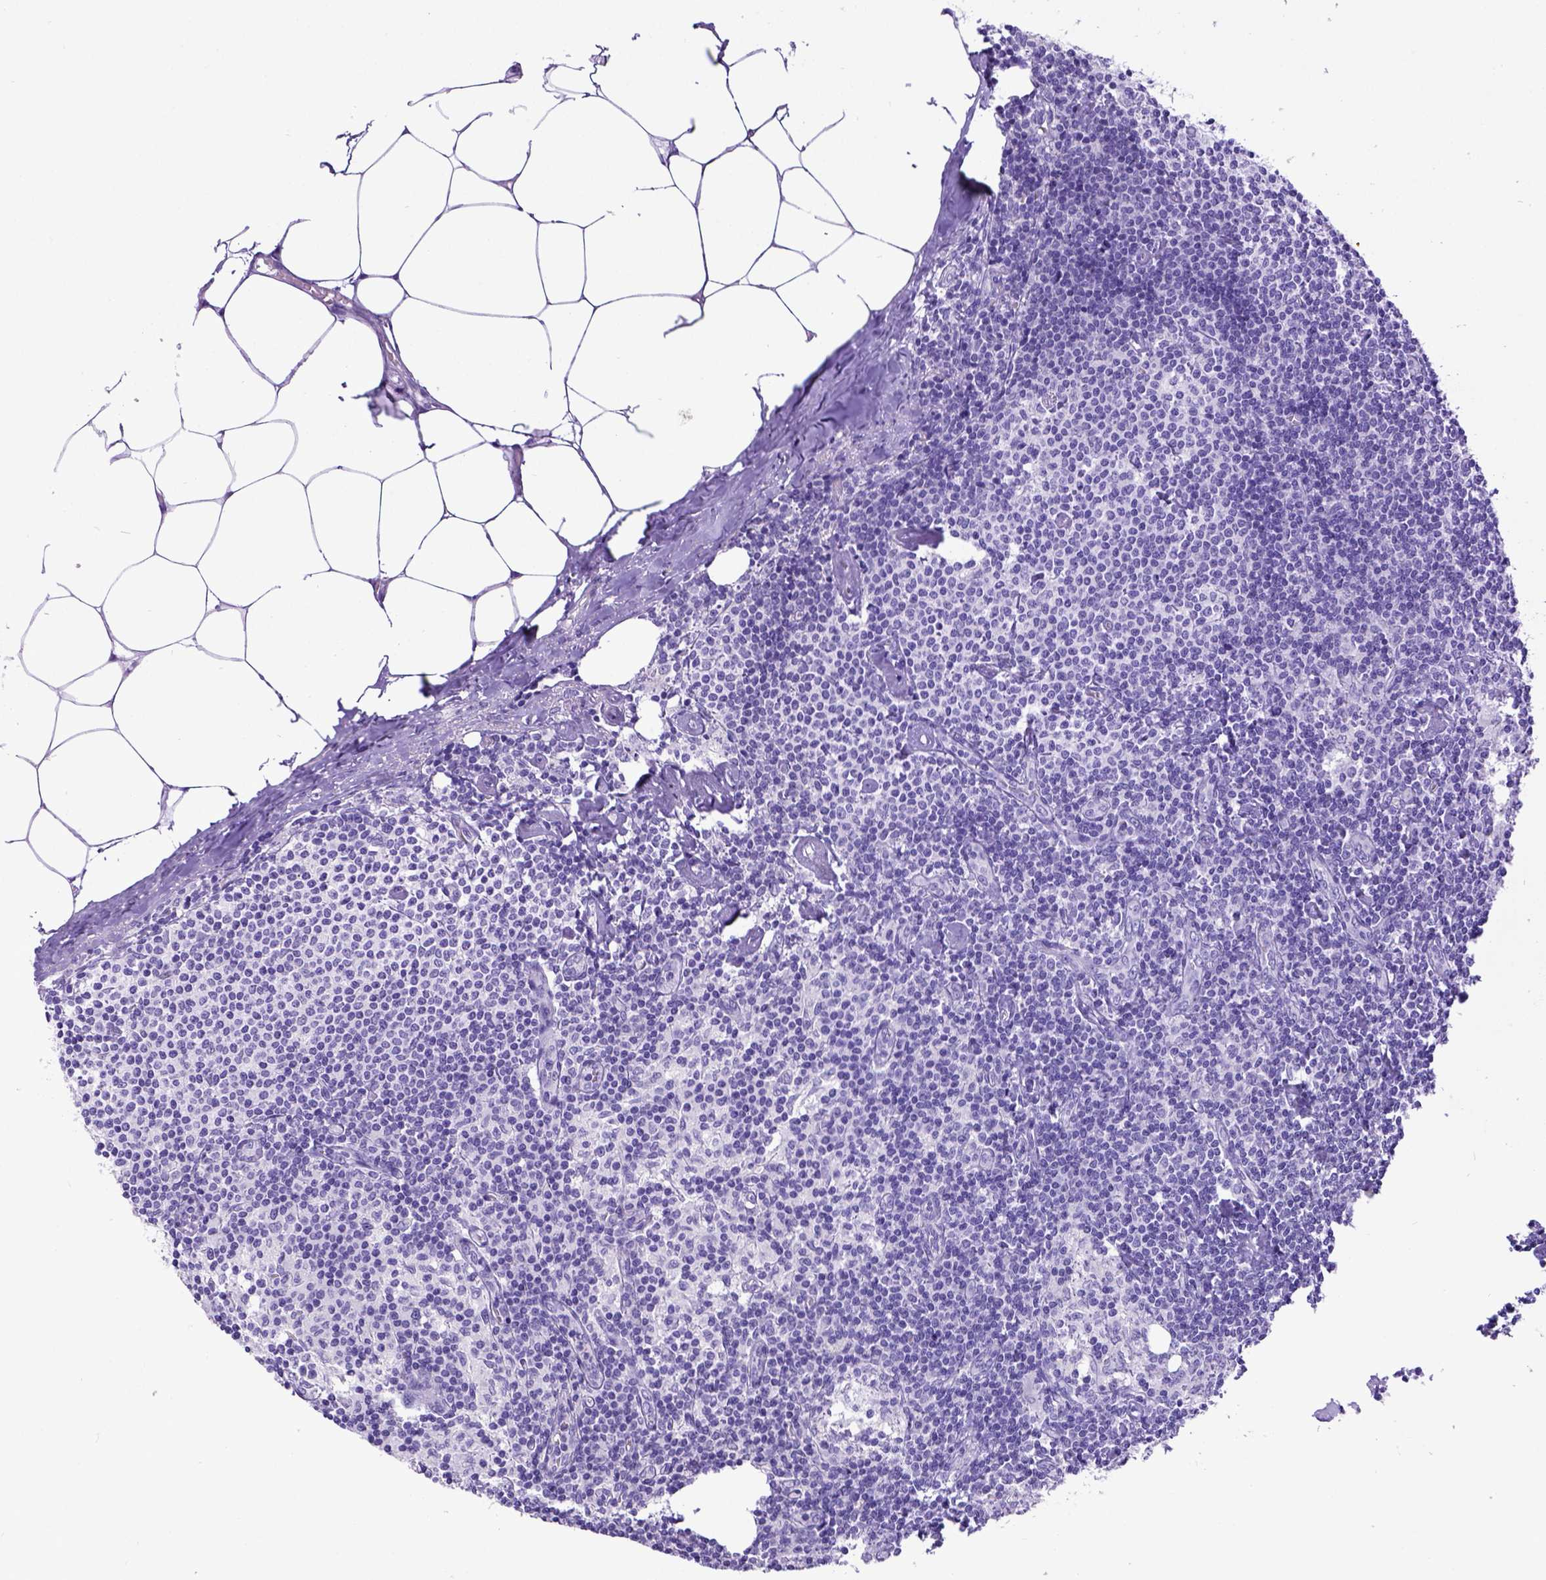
{"staining": {"intensity": "negative", "quantity": "none", "location": "none"}, "tissue": "lymph node", "cell_type": "Germinal center cells", "image_type": "normal", "snomed": [{"axis": "morphology", "description": "Normal tissue, NOS"}, {"axis": "topography", "description": "Lymph node"}], "caption": "Human lymph node stained for a protein using IHC reveals no staining in germinal center cells.", "gene": "ESR1", "patient": {"sex": "female", "age": 69}}